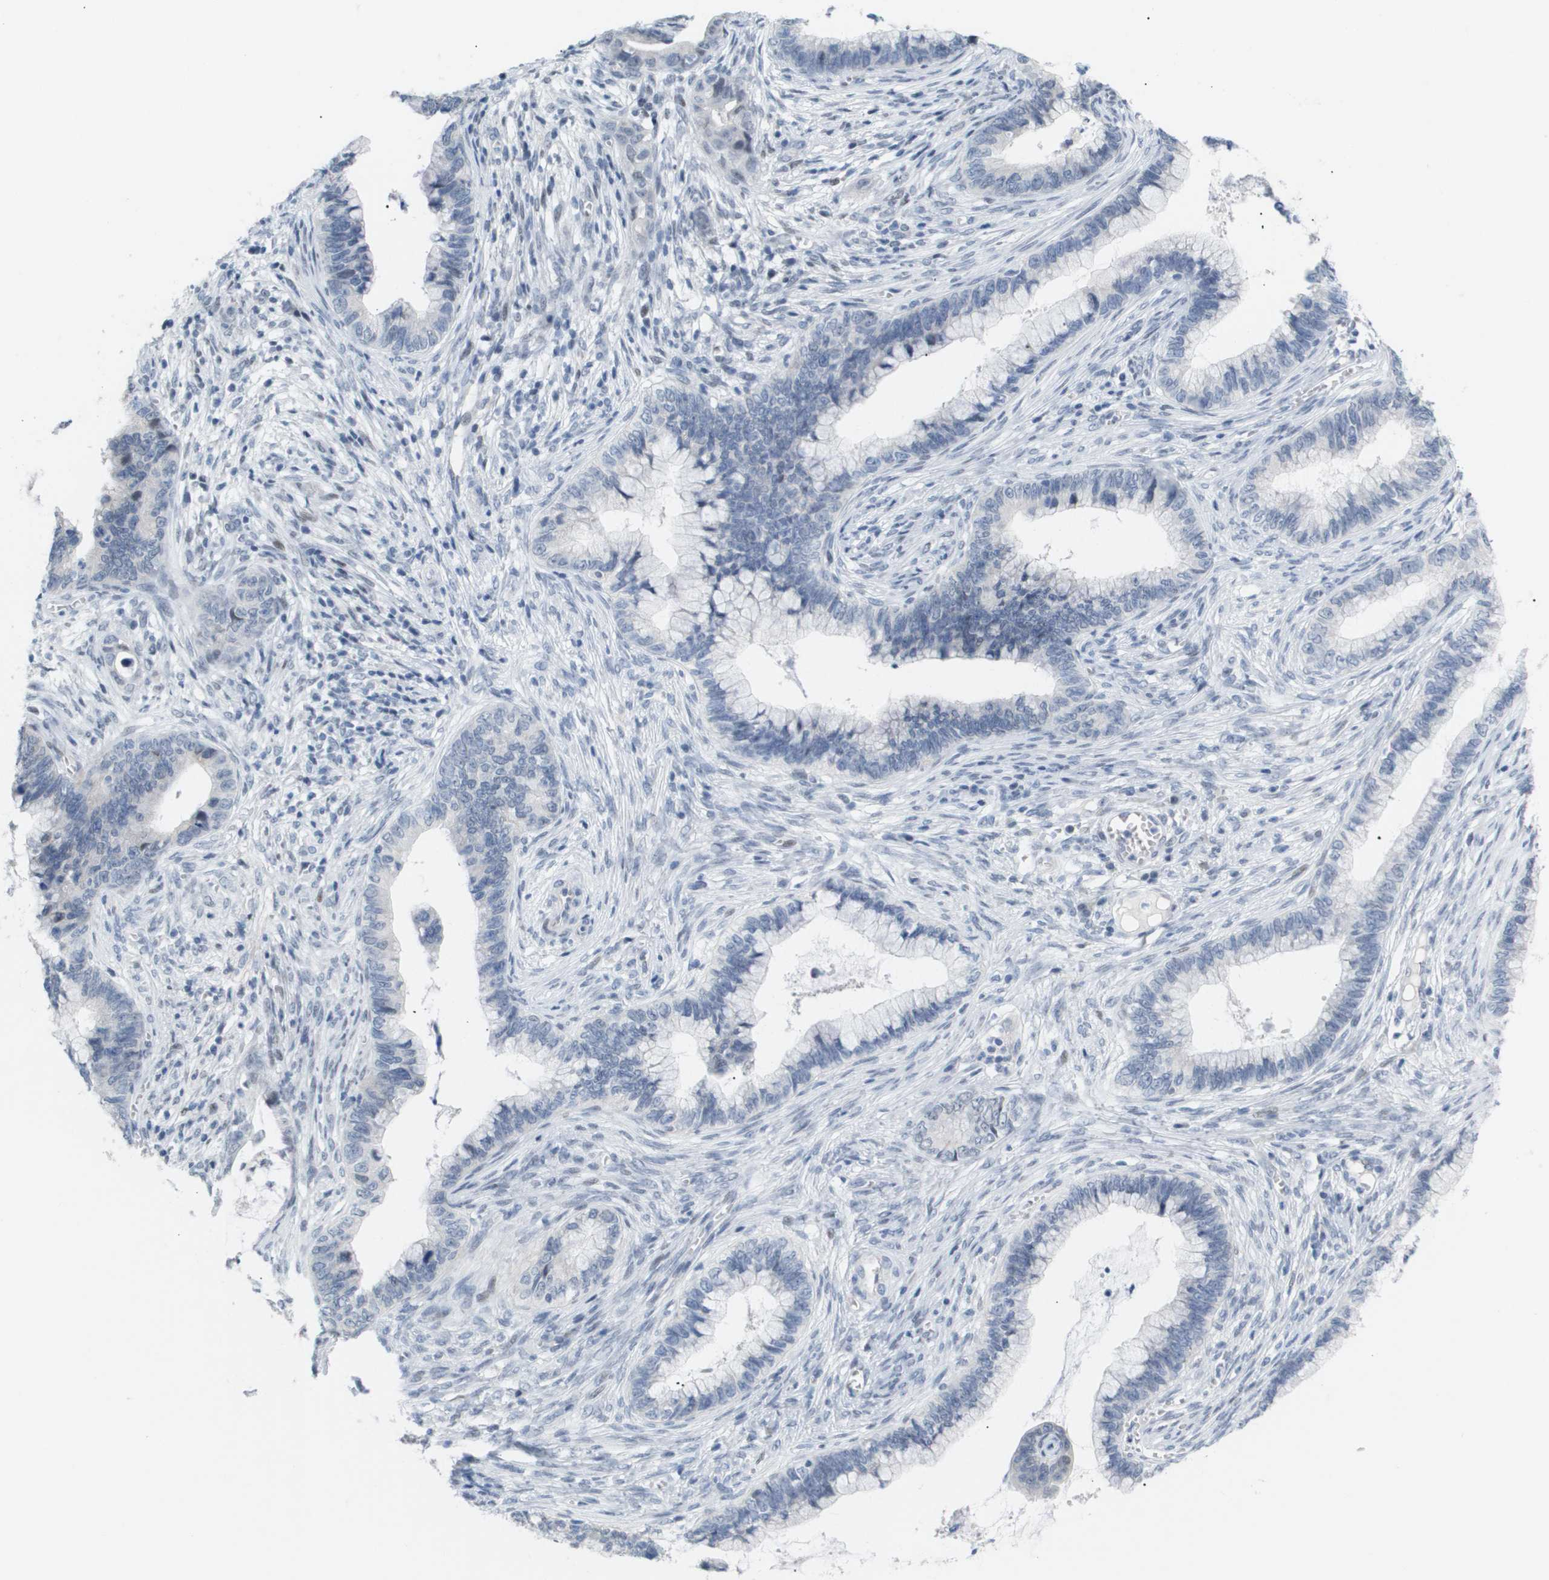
{"staining": {"intensity": "negative", "quantity": "none", "location": "none"}, "tissue": "cervical cancer", "cell_type": "Tumor cells", "image_type": "cancer", "snomed": [{"axis": "morphology", "description": "Adenocarcinoma, NOS"}, {"axis": "topography", "description": "Cervix"}], "caption": "IHC of cervical adenocarcinoma displays no positivity in tumor cells.", "gene": "PPARD", "patient": {"sex": "female", "age": 44}}